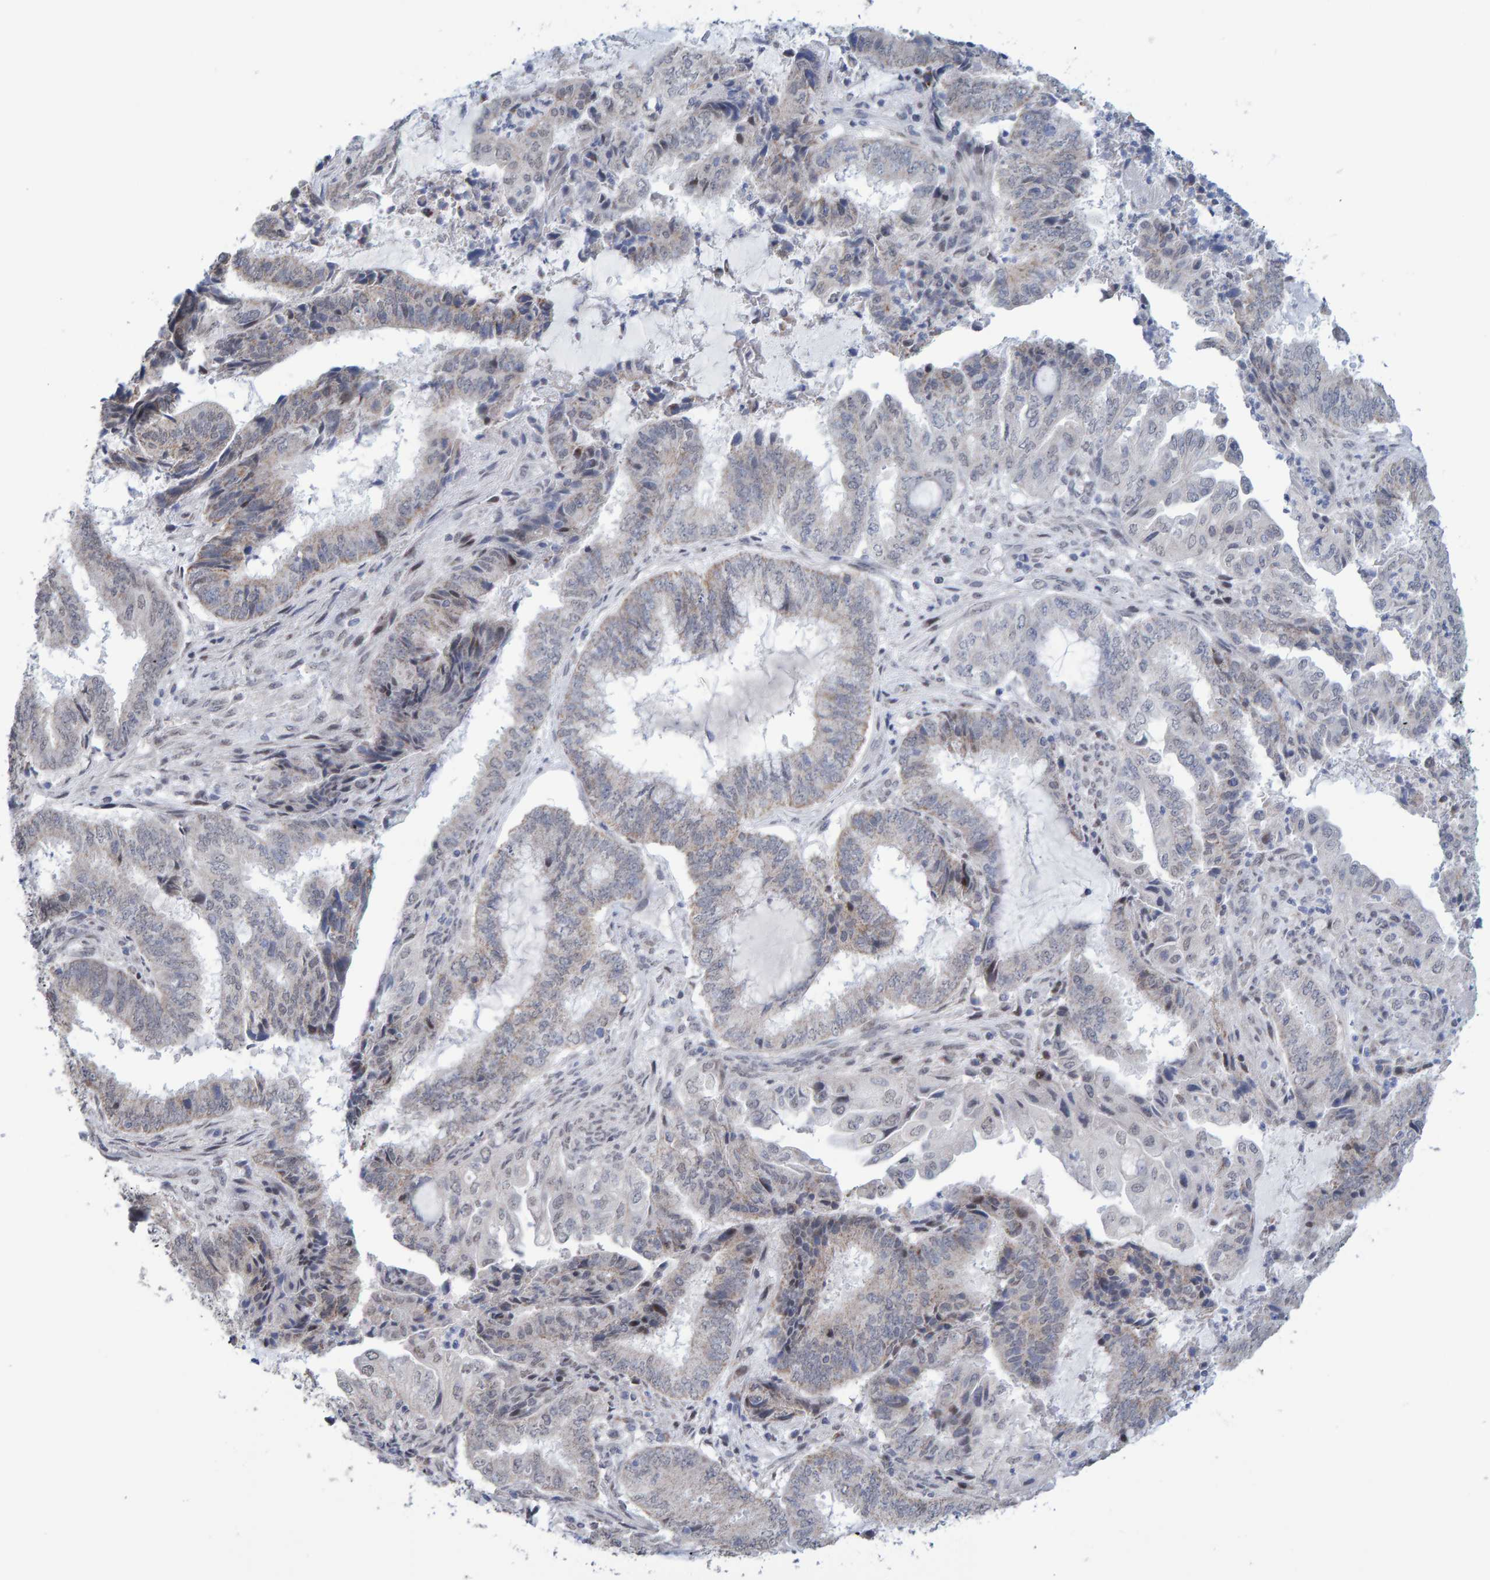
{"staining": {"intensity": "weak", "quantity": "<25%", "location": "cytoplasmic/membranous"}, "tissue": "endometrial cancer", "cell_type": "Tumor cells", "image_type": "cancer", "snomed": [{"axis": "morphology", "description": "Adenocarcinoma, NOS"}, {"axis": "topography", "description": "Endometrium"}], "caption": "Tumor cells are negative for brown protein staining in adenocarcinoma (endometrial).", "gene": "USP43", "patient": {"sex": "female", "age": 51}}